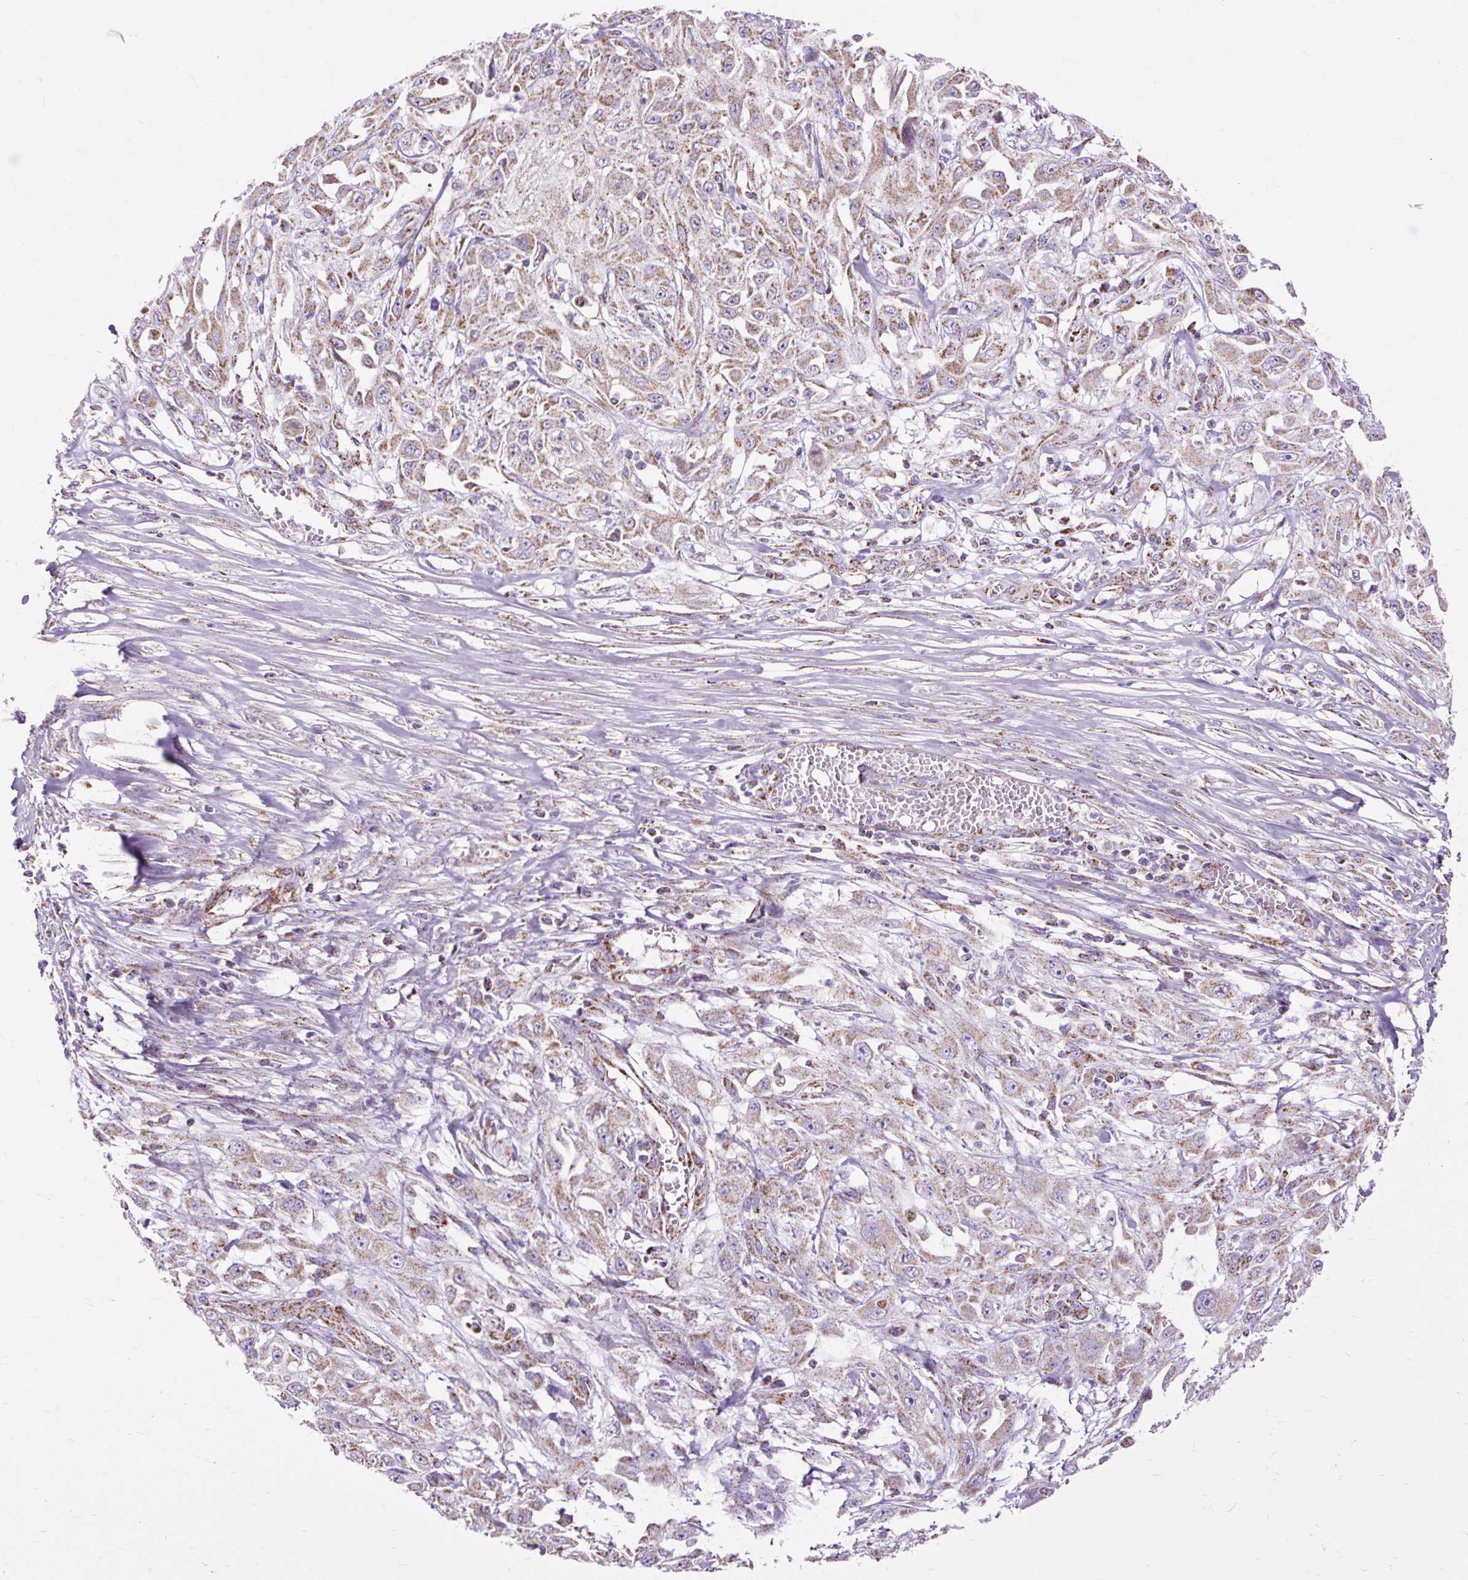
{"staining": {"intensity": "moderate", "quantity": ">75%", "location": "cytoplasmic/membranous"}, "tissue": "skin cancer", "cell_type": "Tumor cells", "image_type": "cancer", "snomed": [{"axis": "morphology", "description": "Squamous cell carcinoma, NOS"}, {"axis": "morphology", "description": "Squamous cell carcinoma, metastatic, NOS"}, {"axis": "topography", "description": "Skin"}, {"axis": "topography", "description": "Lymph node"}], "caption": "Immunohistochemistry (IHC) micrograph of neoplastic tissue: human skin cancer stained using IHC displays medium levels of moderate protein expression localized specifically in the cytoplasmic/membranous of tumor cells, appearing as a cytoplasmic/membranous brown color.", "gene": "DLAT", "patient": {"sex": "male", "age": 75}}